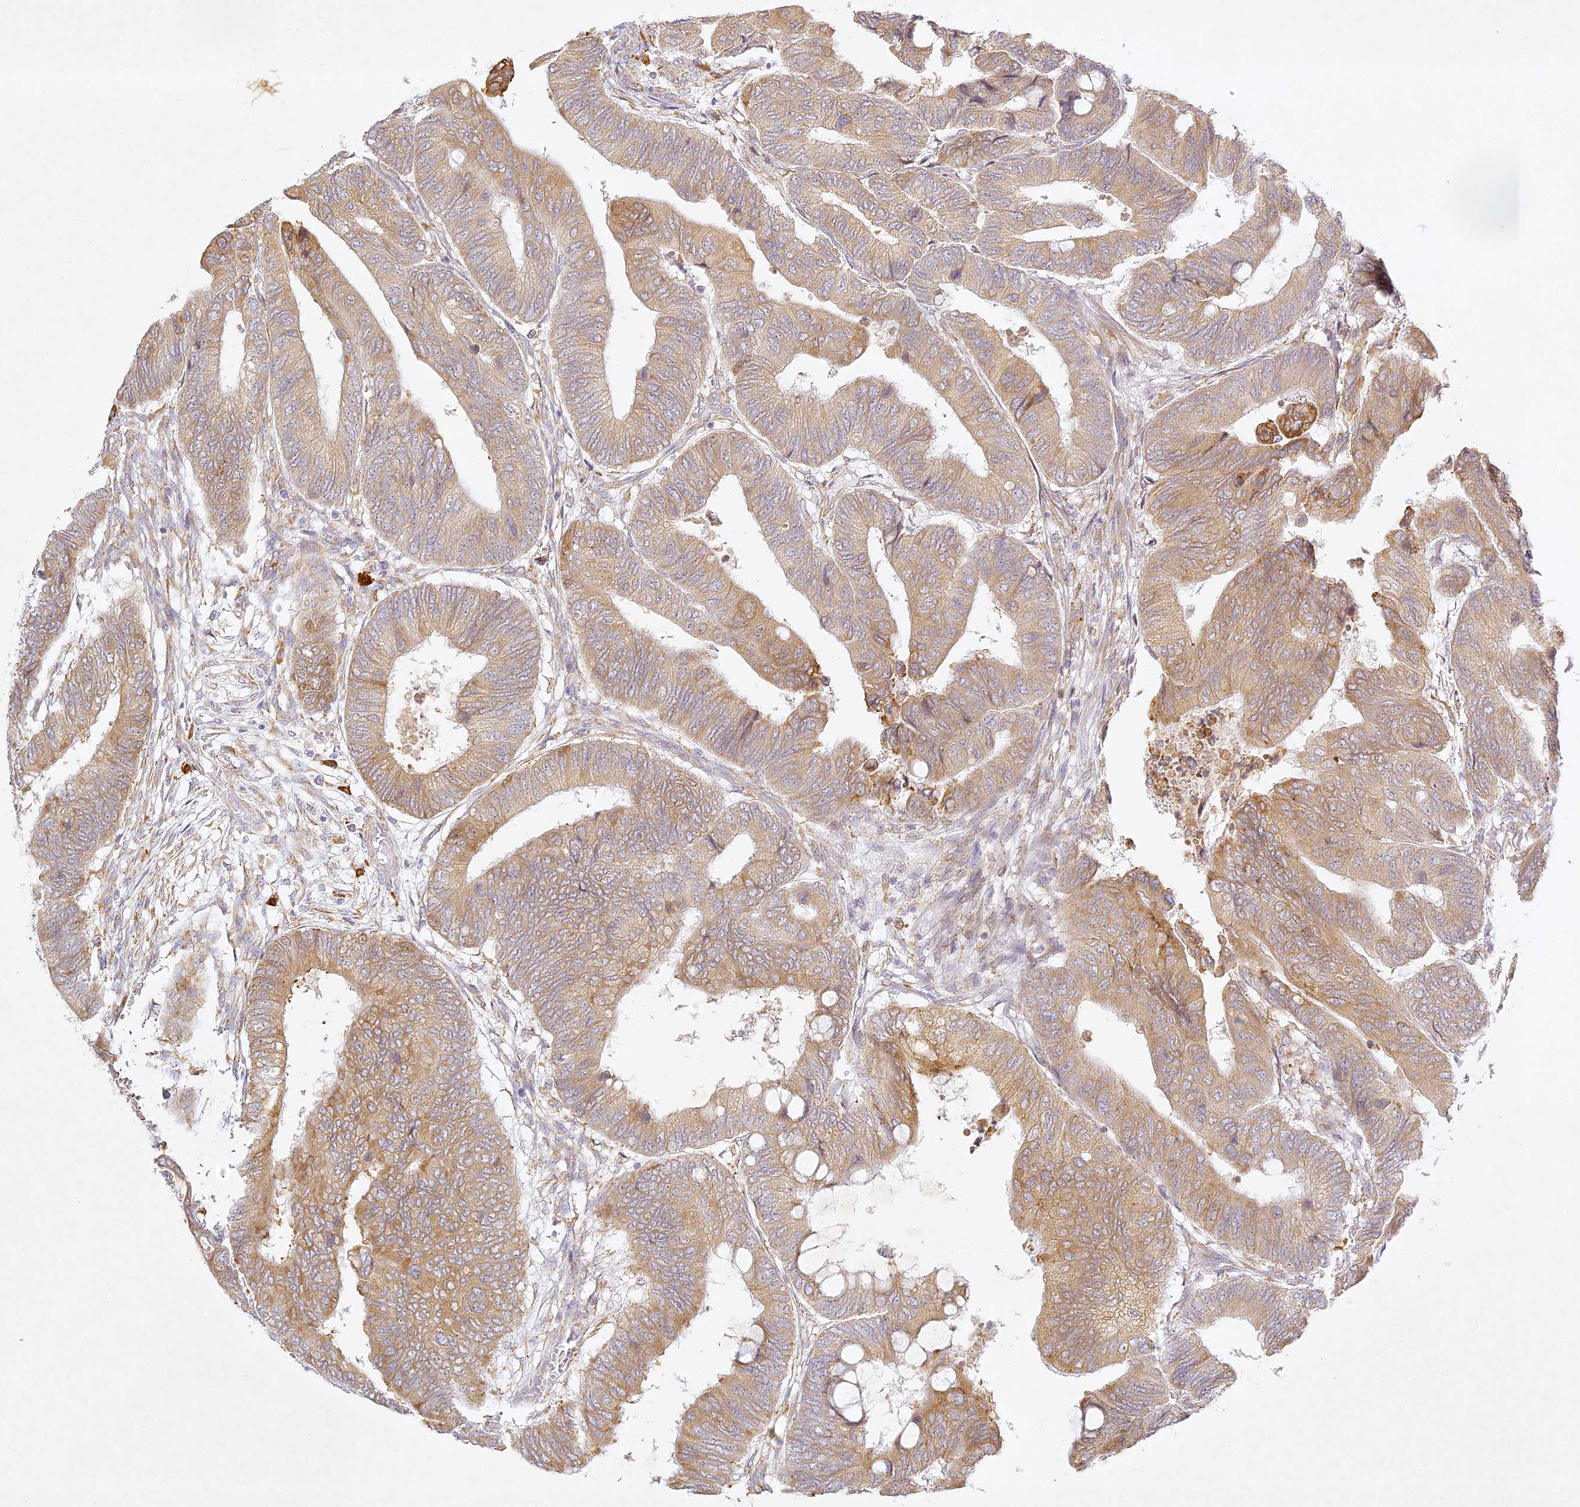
{"staining": {"intensity": "moderate", "quantity": ">75%", "location": "cytoplasmic/membranous"}, "tissue": "colorectal cancer", "cell_type": "Tumor cells", "image_type": "cancer", "snomed": [{"axis": "morphology", "description": "Normal tissue, NOS"}, {"axis": "morphology", "description": "Adenocarcinoma, NOS"}, {"axis": "topography", "description": "Rectum"}, {"axis": "topography", "description": "Peripheral nerve tissue"}], "caption": "Protein expression analysis of human colorectal adenocarcinoma reveals moderate cytoplasmic/membranous expression in about >75% of tumor cells.", "gene": "SLC30A5", "patient": {"sex": "male", "age": 92}}